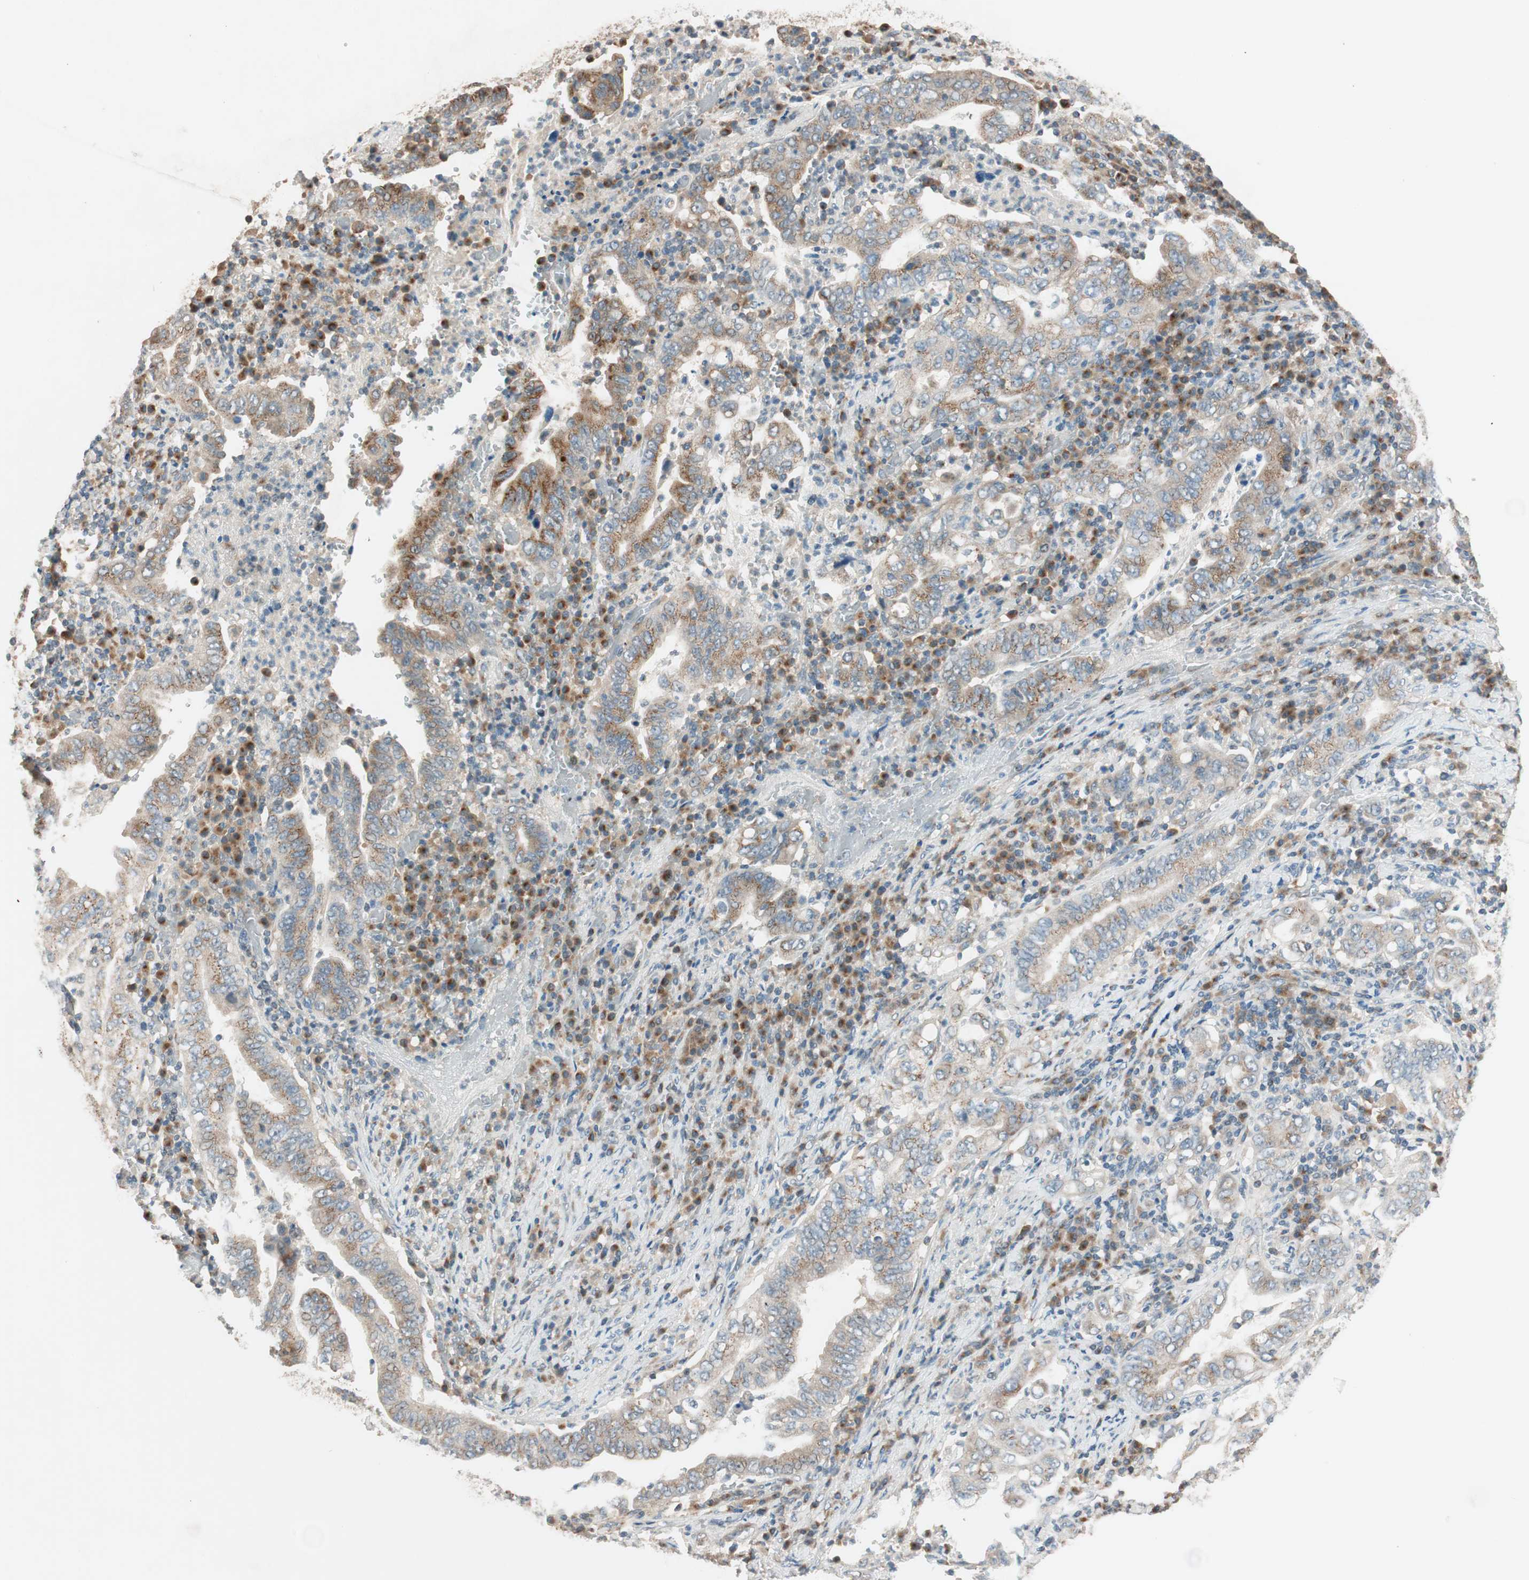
{"staining": {"intensity": "moderate", "quantity": "25%-75%", "location": "cytoplasmic/membranous"}, "tissue": "stomach cancer", "cell_type": "Tumor cells", "image_type": "cancer", "snomed": [{"axis": "morphology", "description": "Normal tissue, NOS"}, {"axis": "morphology", "description": "Adenocarcinoma, NOS"}, {"axis": "topography", "description": "Esophagus"}, {"axis": "topography", "description": "Stomach, upper"}, {"axis": "topography", "description": "Peripheral nerve tissue"}], "caption": "Stomach cancer (adenocarcinoma) was stained to show a protein in brown. There is medium levels of moderate cytoplasmic/membranous positivity in approximately 25%-75% of tumor cells. The staining was performed using DAB to visualize the protein expression in brown, while the nuclei were stained in blue with hematoxylin (Magnification: 20x).", "gene": "SEC16A", "patient": {"sex": "male", "age": 62}}